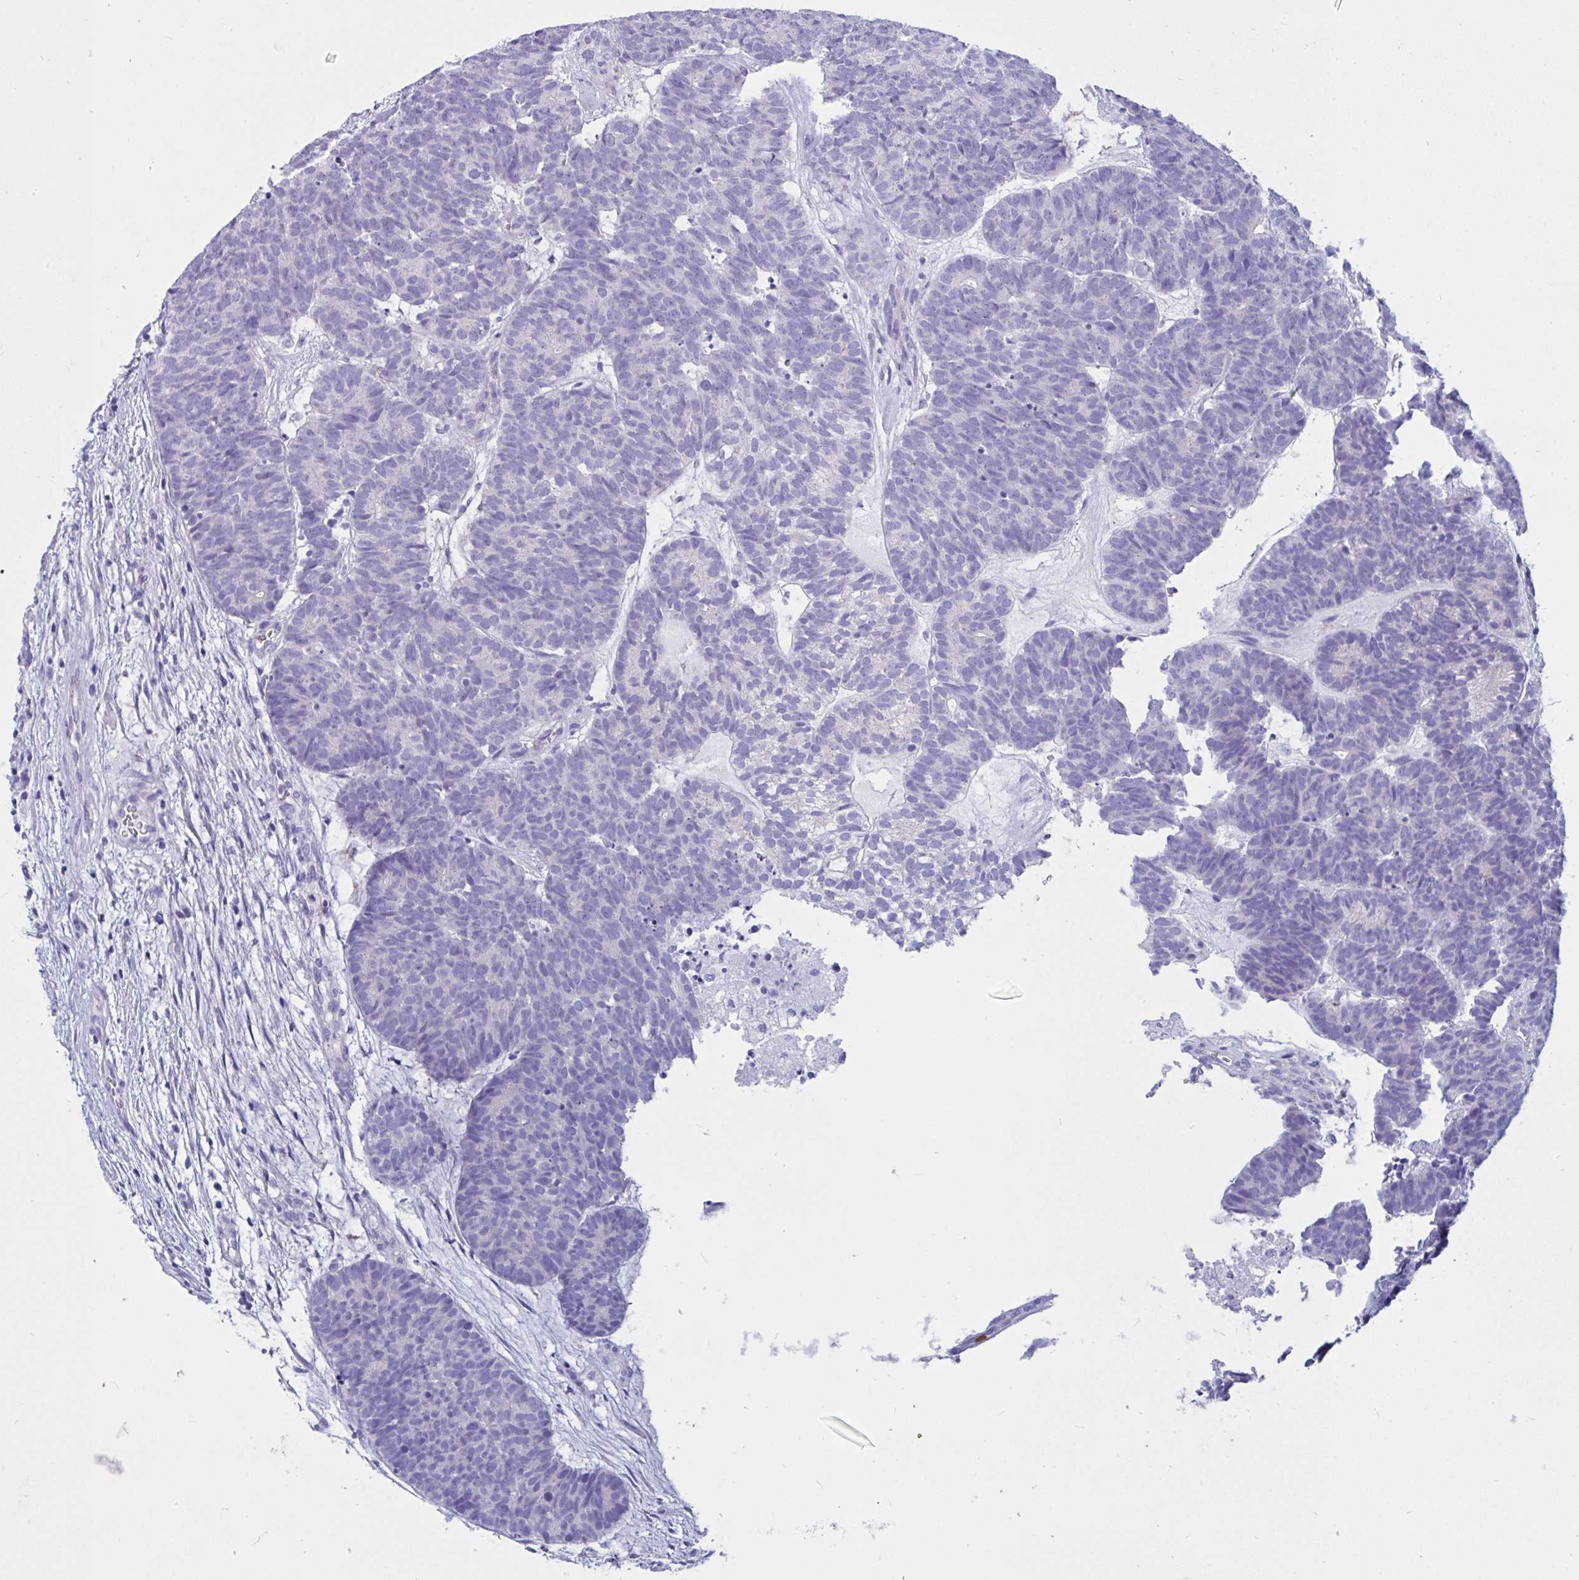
{"staining": {"intensity": "negative", "quantity": "none", "location": "none"}, "tissue": "head and neck cancer", "cell_type": "Tumor cells", "image_type": "cancer", "snomed": [{"axis": "morphology", "description": "Adenocarcinoma, NOS"}, {"axis": "topography", "description": "Head-Neck"}], "caption": "Adenocarcinoma (head and neck) was stained to show a protein in brown. There is no significant positivity in tumor cells.", "gene": "RNASE3", "patient": {"sex": "female", "age": 81}}